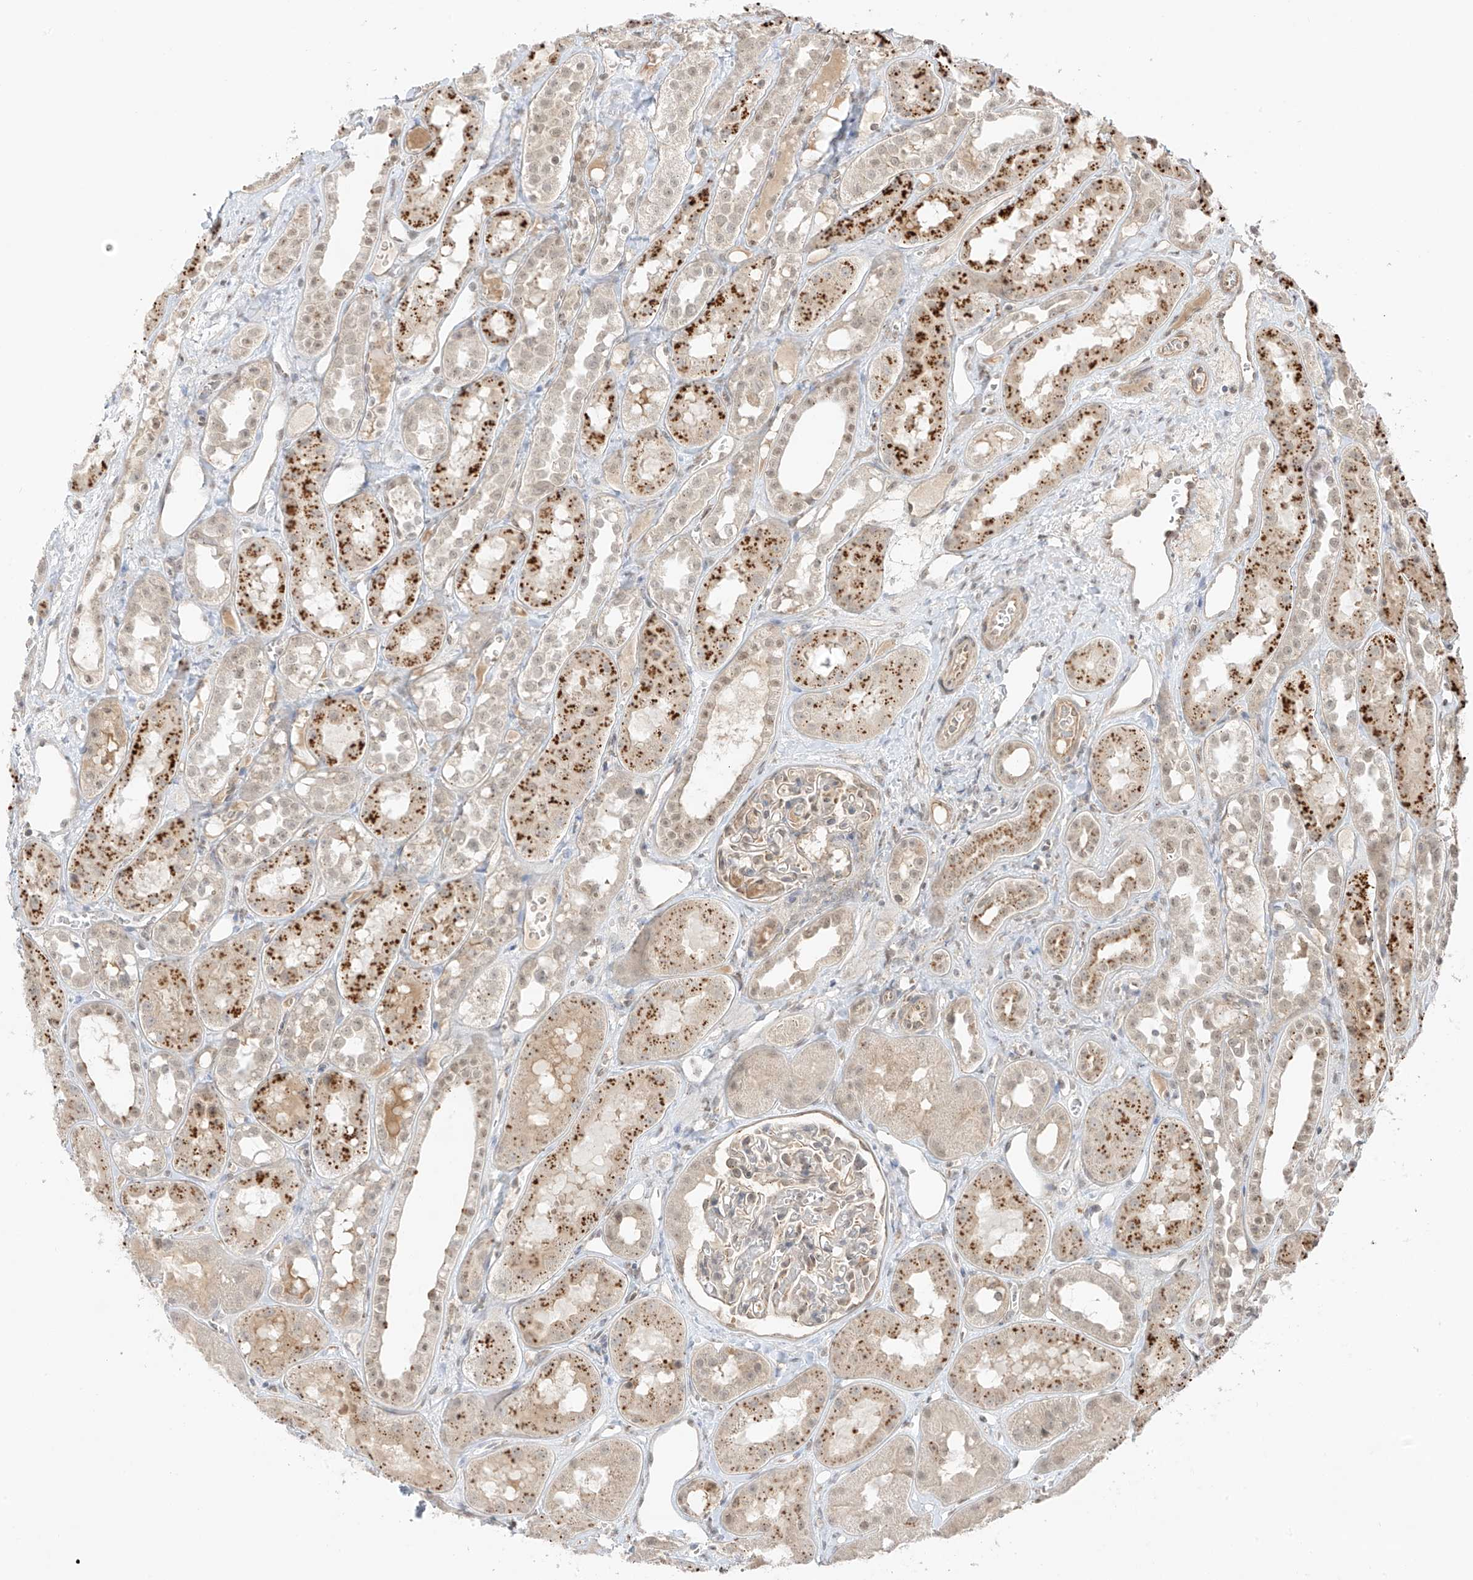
{"staining": {"intensity": "weak", "quantity": "<25%", "location": "cytoplasmic/membranous"}, "tissue": "kidney", "cell_type": "Cells in glomeruli", "image_type": "normal", "snomed": [{"axis": "morphology", "description": "Normal tissue, NOS"}, {"axis": "topography", "description": "Kidney"}], "caption": "Photomicrograph shows no significant protein expression in cells in glomeruli of normal kidney. Brightfield microscopy of immunohistochemistry stained with DAB (brown) and hematoxylin (blue), captured at high magnification.", "gene": "N4BP3", "patient": {"sex": "male", "age": 16}}